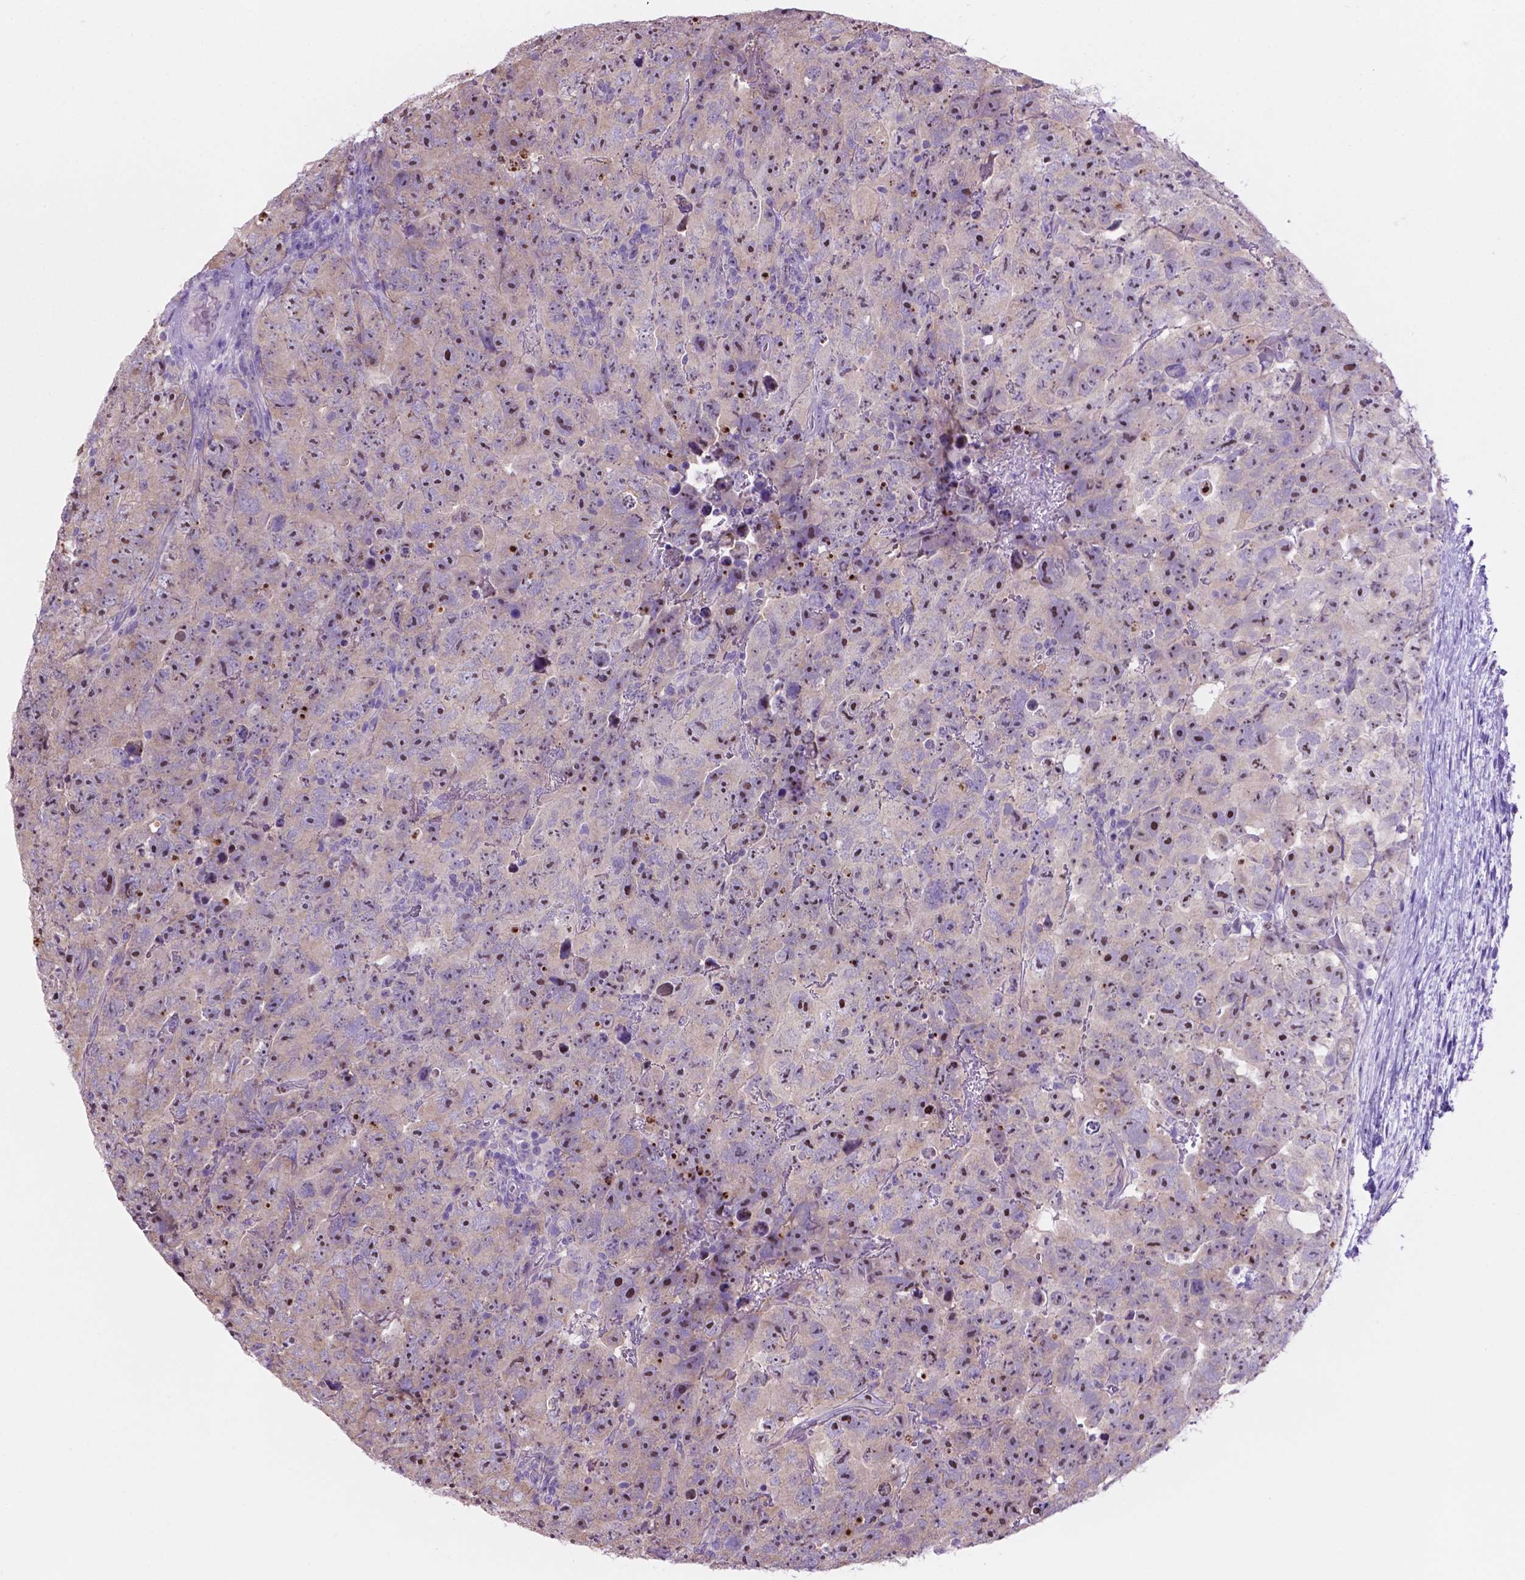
{"staining": {"intensity": "moderate", "quantity": ">75%", "location": "nuclear"}, "tissue": "testis cancer", "cell_type": "Tumor cells", "image_type": "cancer", "snomed": [{"axis": "morphology", "description": "Carcinoma, Embryonal, NOS"}, {"axis": "topography", "description": "Testis"}], "caption": "IHC of human testis embryonal carcinoma exhibits medium levels of moderate nuclear expression in about >75% of tumor cells. The protein is shown in brown color, while the nuclei are stained blue.", "gene": "SPDYA", "patient": {"sex": "male", "age": 24}}